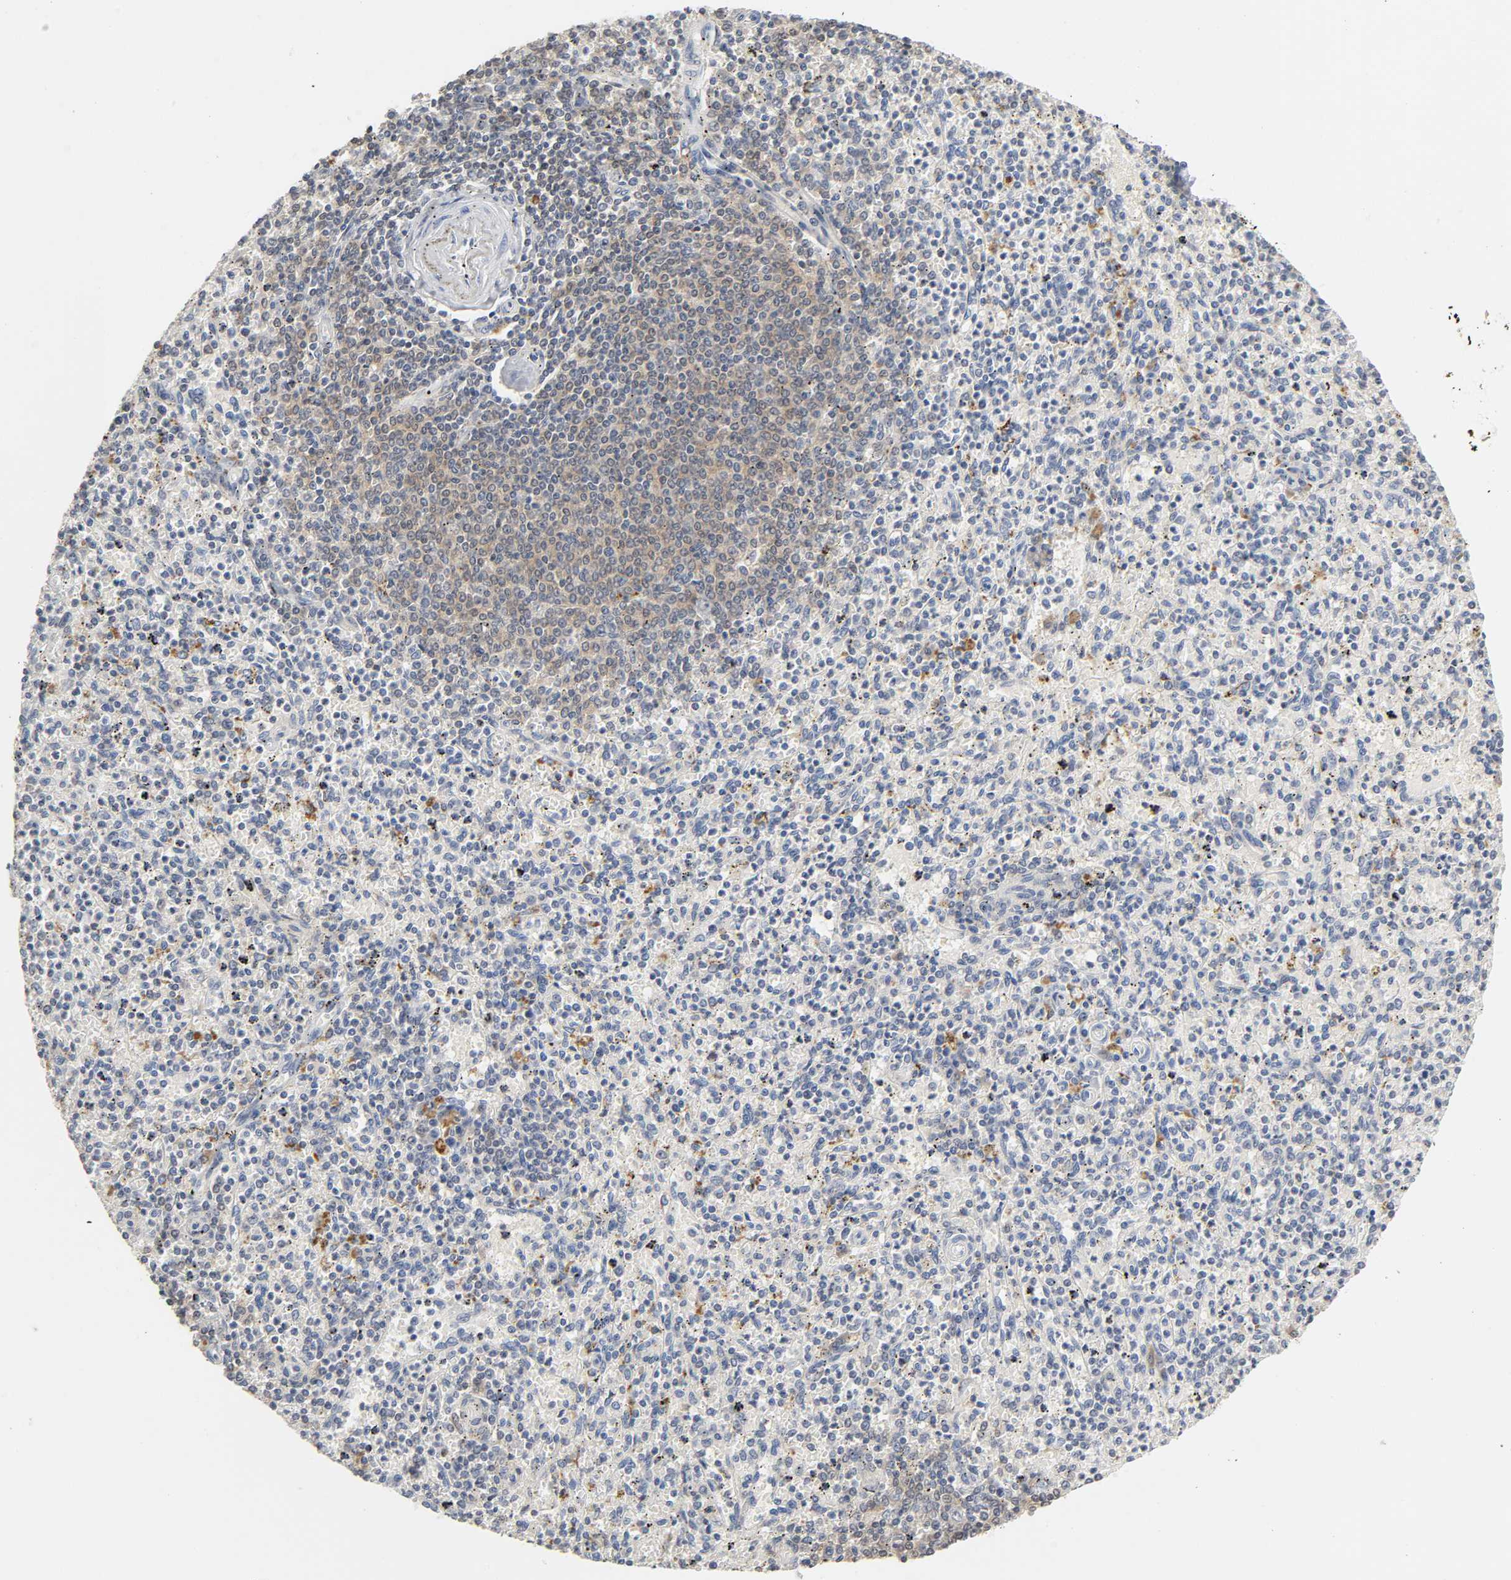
{"staining": {"intensity": "moderate", "quantity": "<25%", "location": "cytoplasmic/membranous"}, "tissue": "spleen", "cell_type": "Cells in red pulp", "image_type": "normal", "snomed": [{"axis": "morphology", "description": "Normal tissue, NOS"}, {"axis": "topography", "description": "Spleen"}], "caption": "Immunohistochemical staining of benign human spleen reveals moderate cytoplasmic/membranous protein staining in about <25% of cells in red pulp.", "gene": "MIF", "patient": {"sex": "male", "age": 72}}